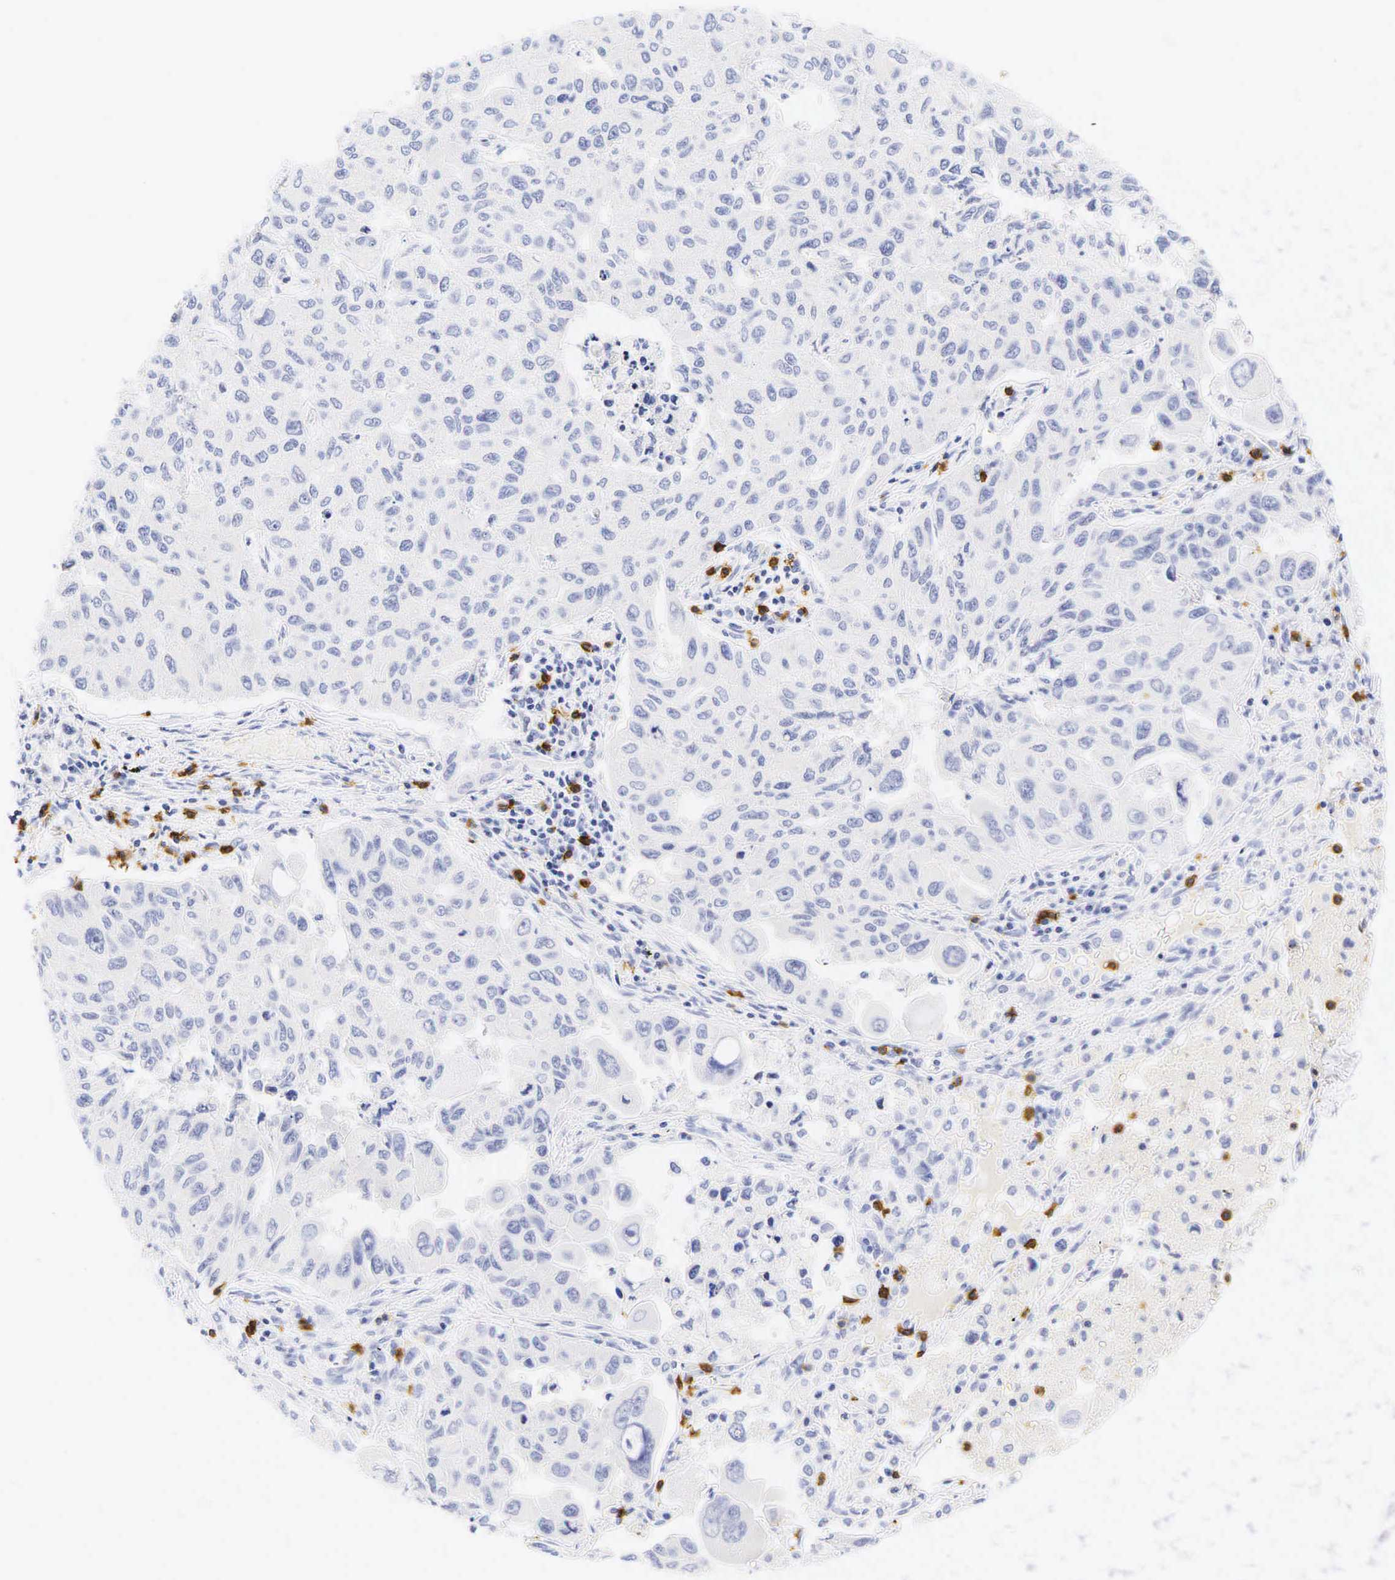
{"staining": {"intensity": "negative", "quantity": "none", "location": "none"}, "tissue": "lung cancer", "cell_type": "Tumor cells", "image_type": "cancer", "snomed": [{"axis": "morphology", "description": "Adenocarcinoma, NOS"}, {"axis": "topography", "description": "Lung"}], "caption": "A photomicrograph of human lung adenocarcinoma is negative for staining in tumor cells. (DAB IHC visualized using brightfield microscopy, high magnification).", "gene": "CD8A", "patient": {"sex": "male", "age": 64}}